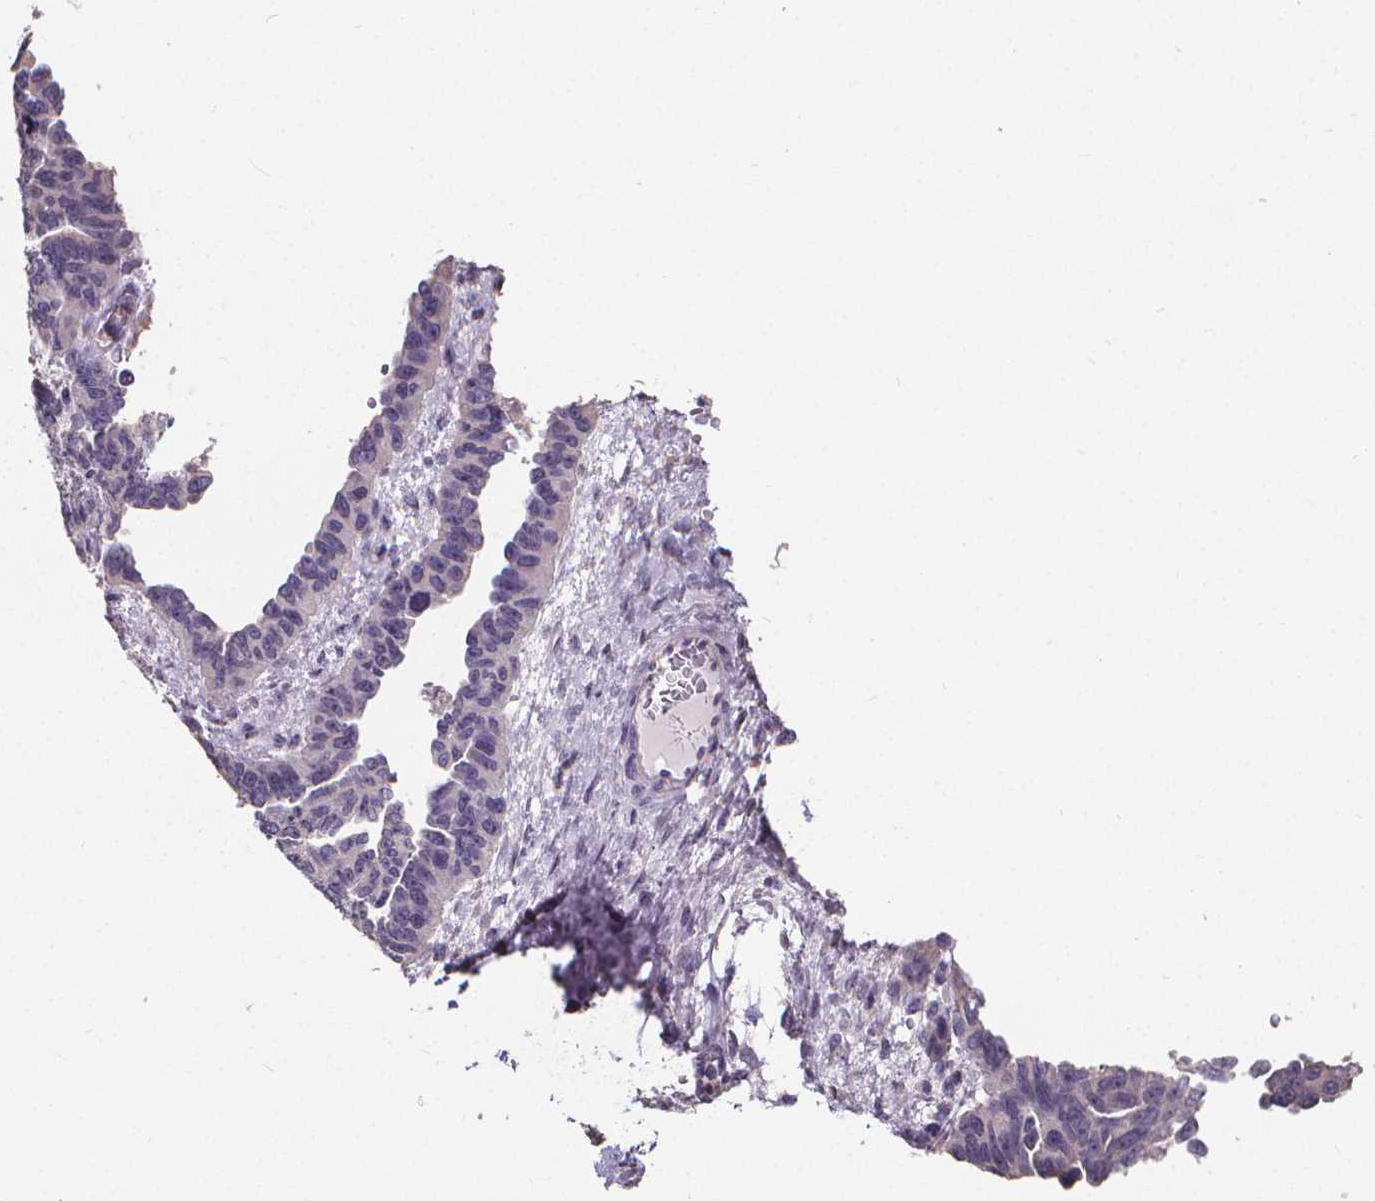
{"staining": {"intensity": "negative", "quantity": "none", "location": "none"}, "tissue": "ovarian cancer", "cell_type": "Tumor cells", "image_type": "cancer", "snomed": [{"axis": "morphology", "description": "Cystadenocarcinoma, serous, NOS"}, {"axis": "topography", "description": "Ovary"}], "caption": "There is no significant staining in tumor cells of ovarian serous cystadenocarcinoma.", "gene": "ATP6V1D", "patient": {"sex": "female", "age": 64}}